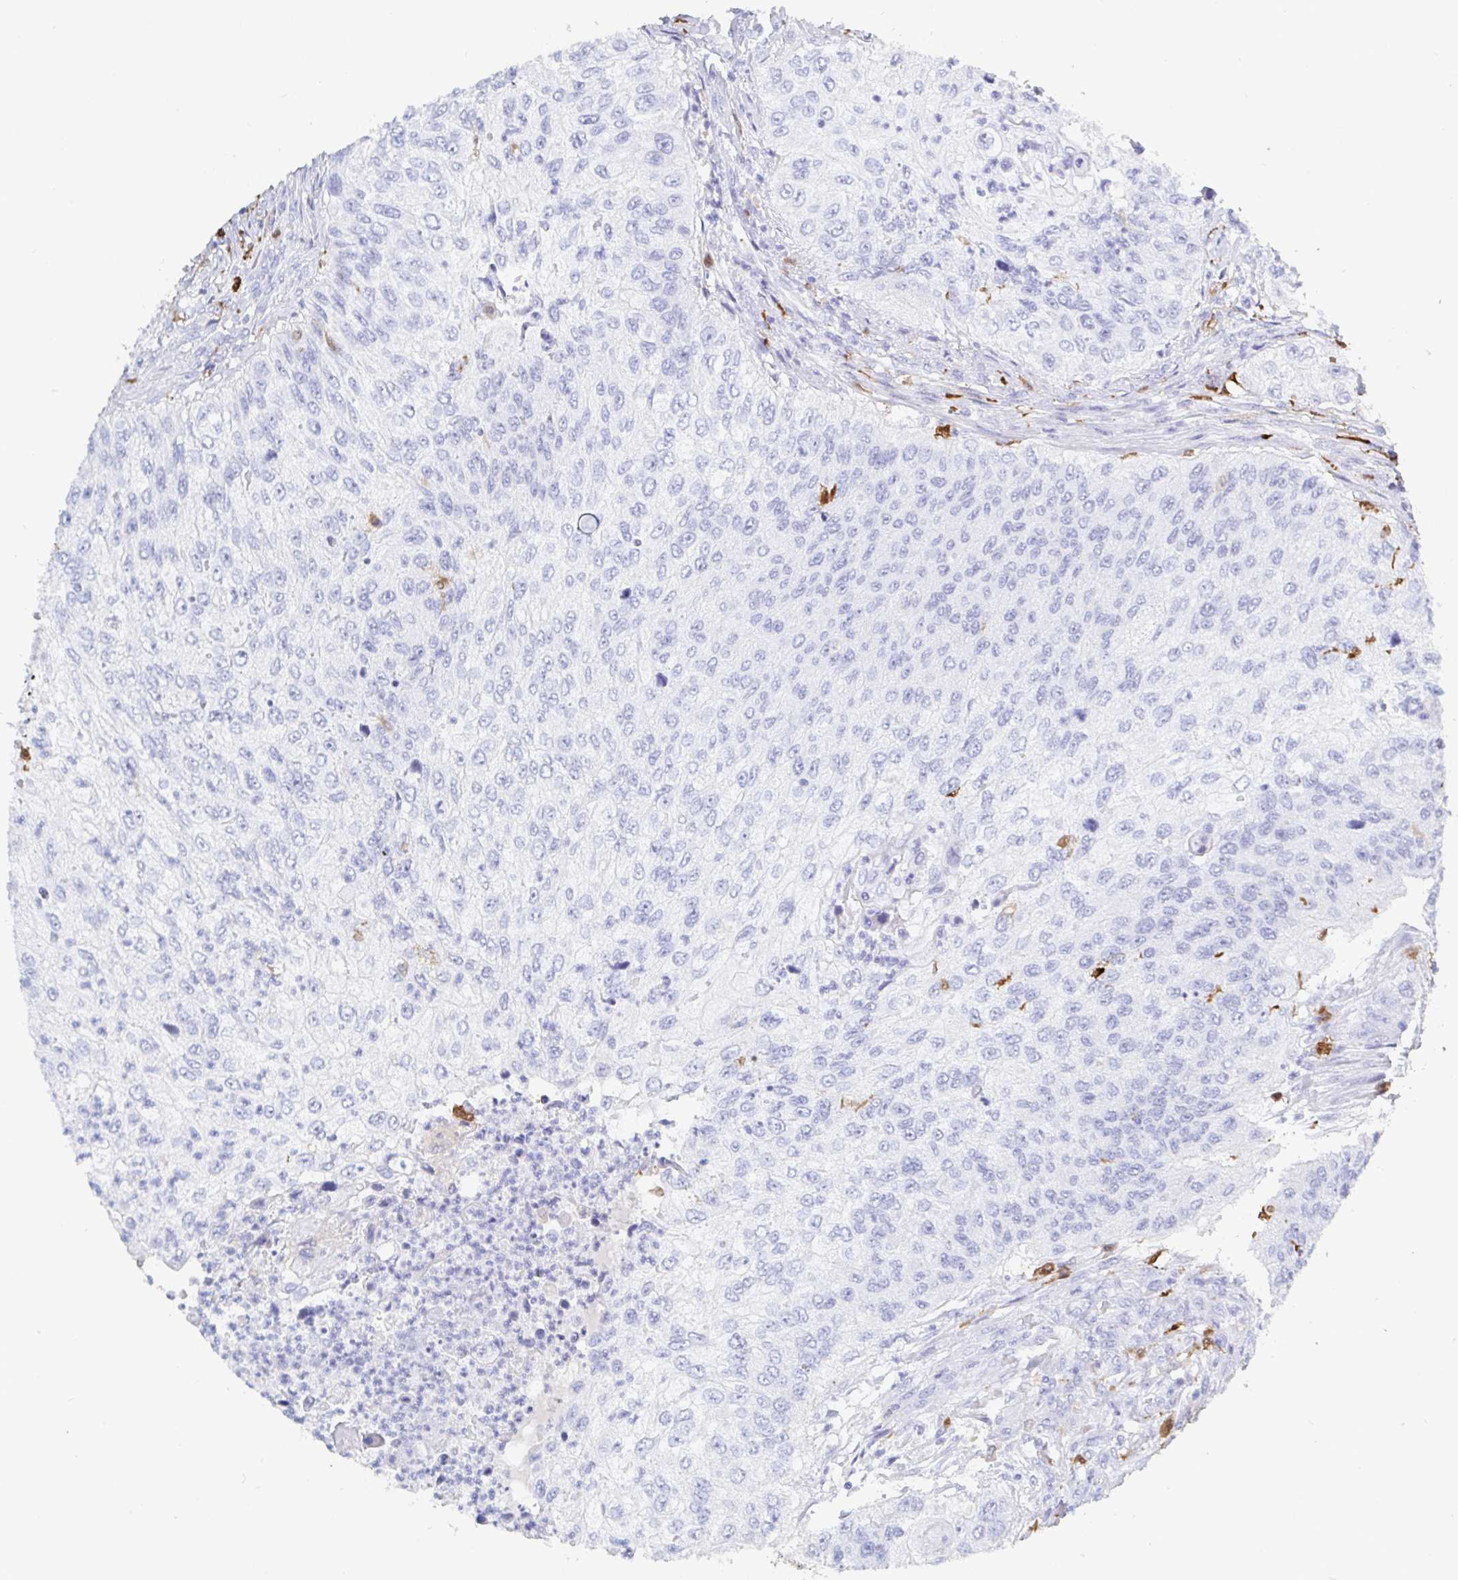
{"staining": {"intensity": "negative", "quantity": "none", "location": "none"}, "tissue": "urothelial cancer", "cell_type": "Tumor cells", "image_type": "cancer", "snomed": [{"axis": "morphology", "description": "Urothelial carcinoma, High grade"}, {"axis": "topography", "description": "Urinary bladder"}], "caption": "Human high-grade urothelial carcinoma stained for a protein using IHC demonstrates no expression in tumor cells.", "gene": "OR2A4", "patient": {"sex": "female", "age": 60}}